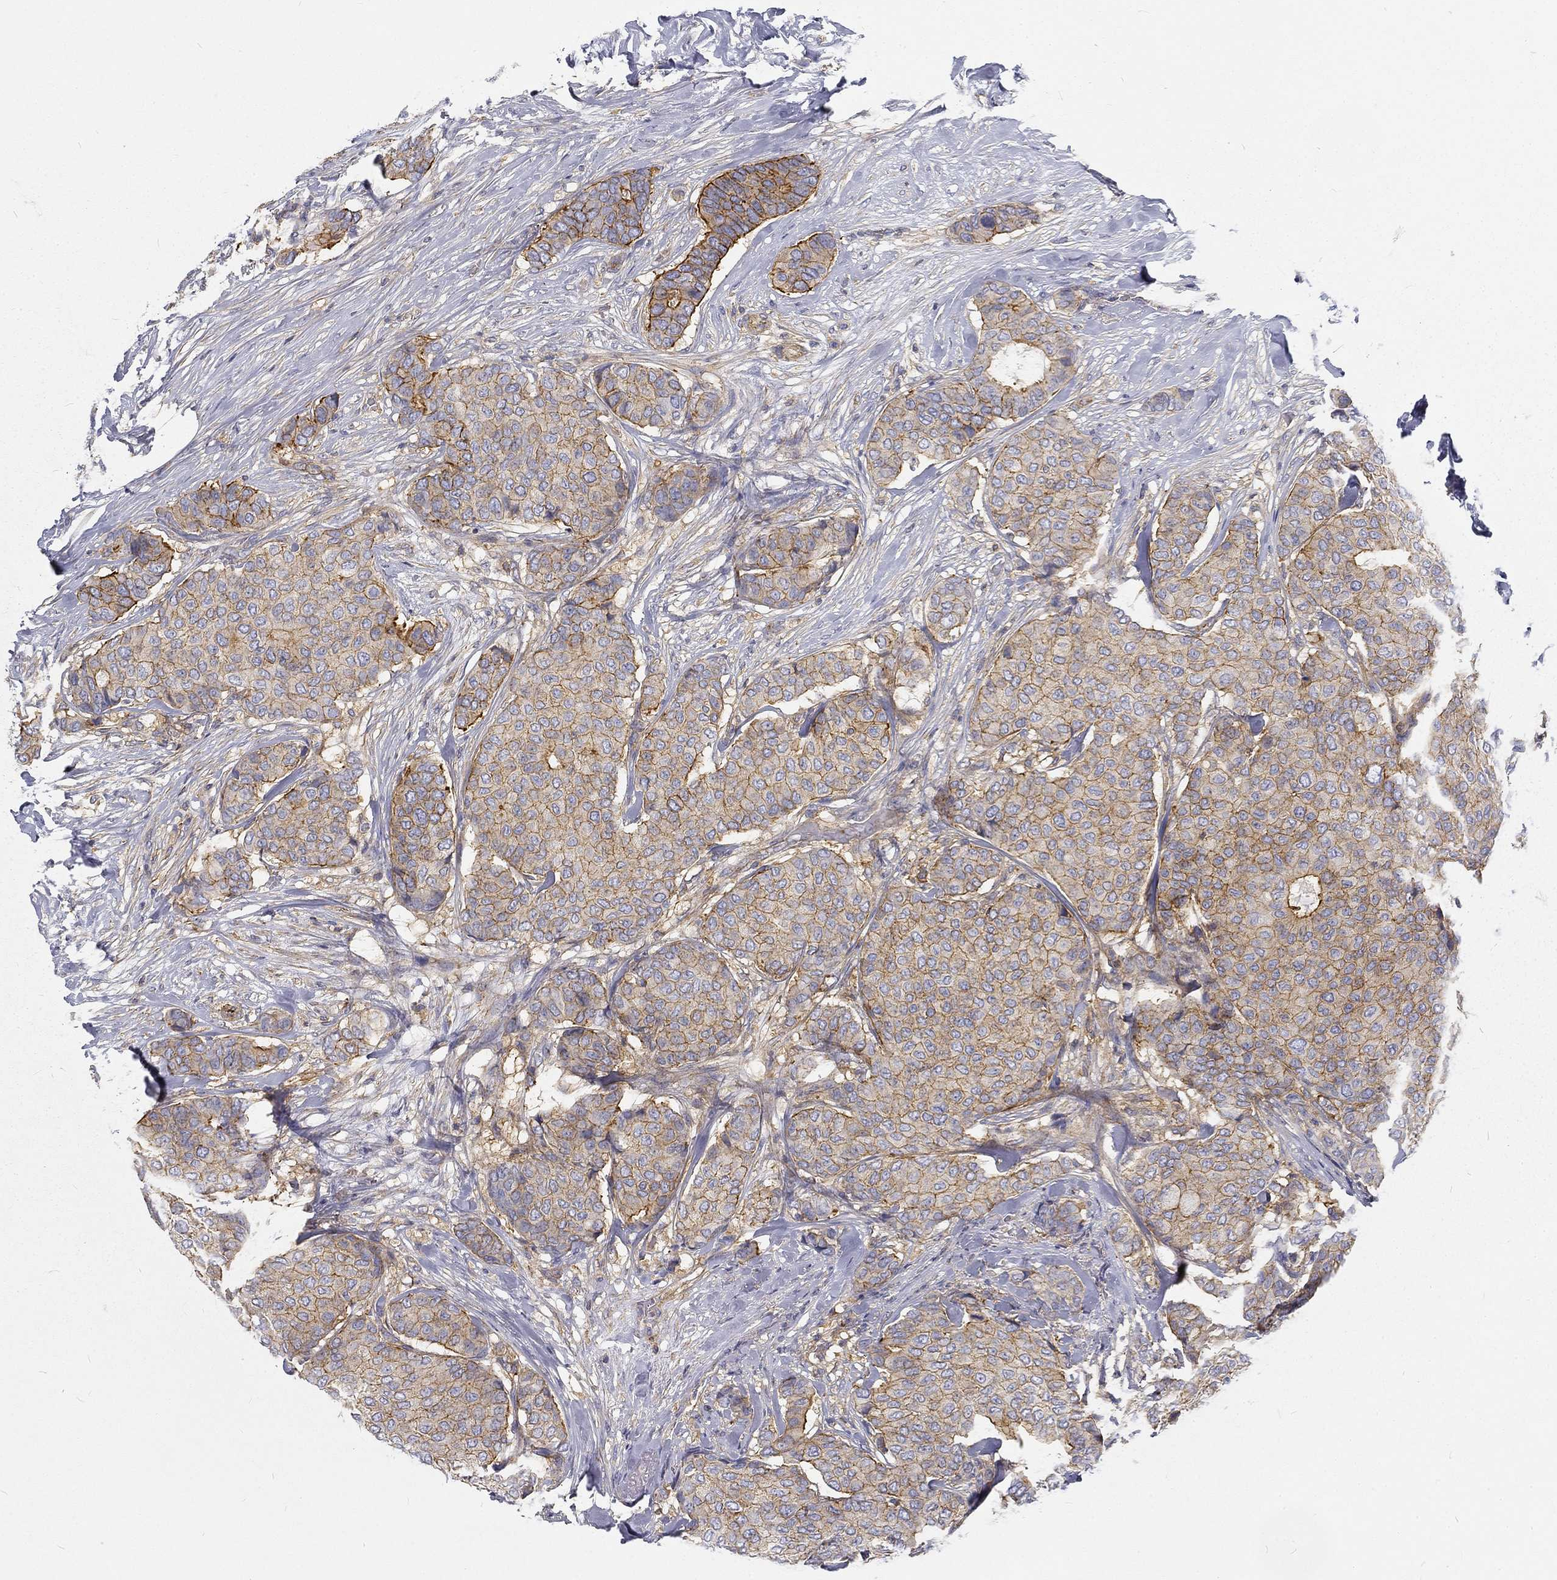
{"staining": {"intensity": "moderate", "quantity": ">75%", "location": "cytoplasmic/membranous"}, "tissue": "breast cancer", "cell_type": "Tumor cells", "image_type": "cancer", "snomed": [{"axis": "morphology", "description": "Duct carcinoma"}, {"axis": "topography", "description": "Breast"}], "caption": "An image showing moderate cytoplasmic/membranous positivity in about >75% of tumor cells in breast intraductal carcinoma, as visualized by brown immunohistochemical staining.", "gene": "MTMR11", "patient": {"sex": "female", "age": 75}}